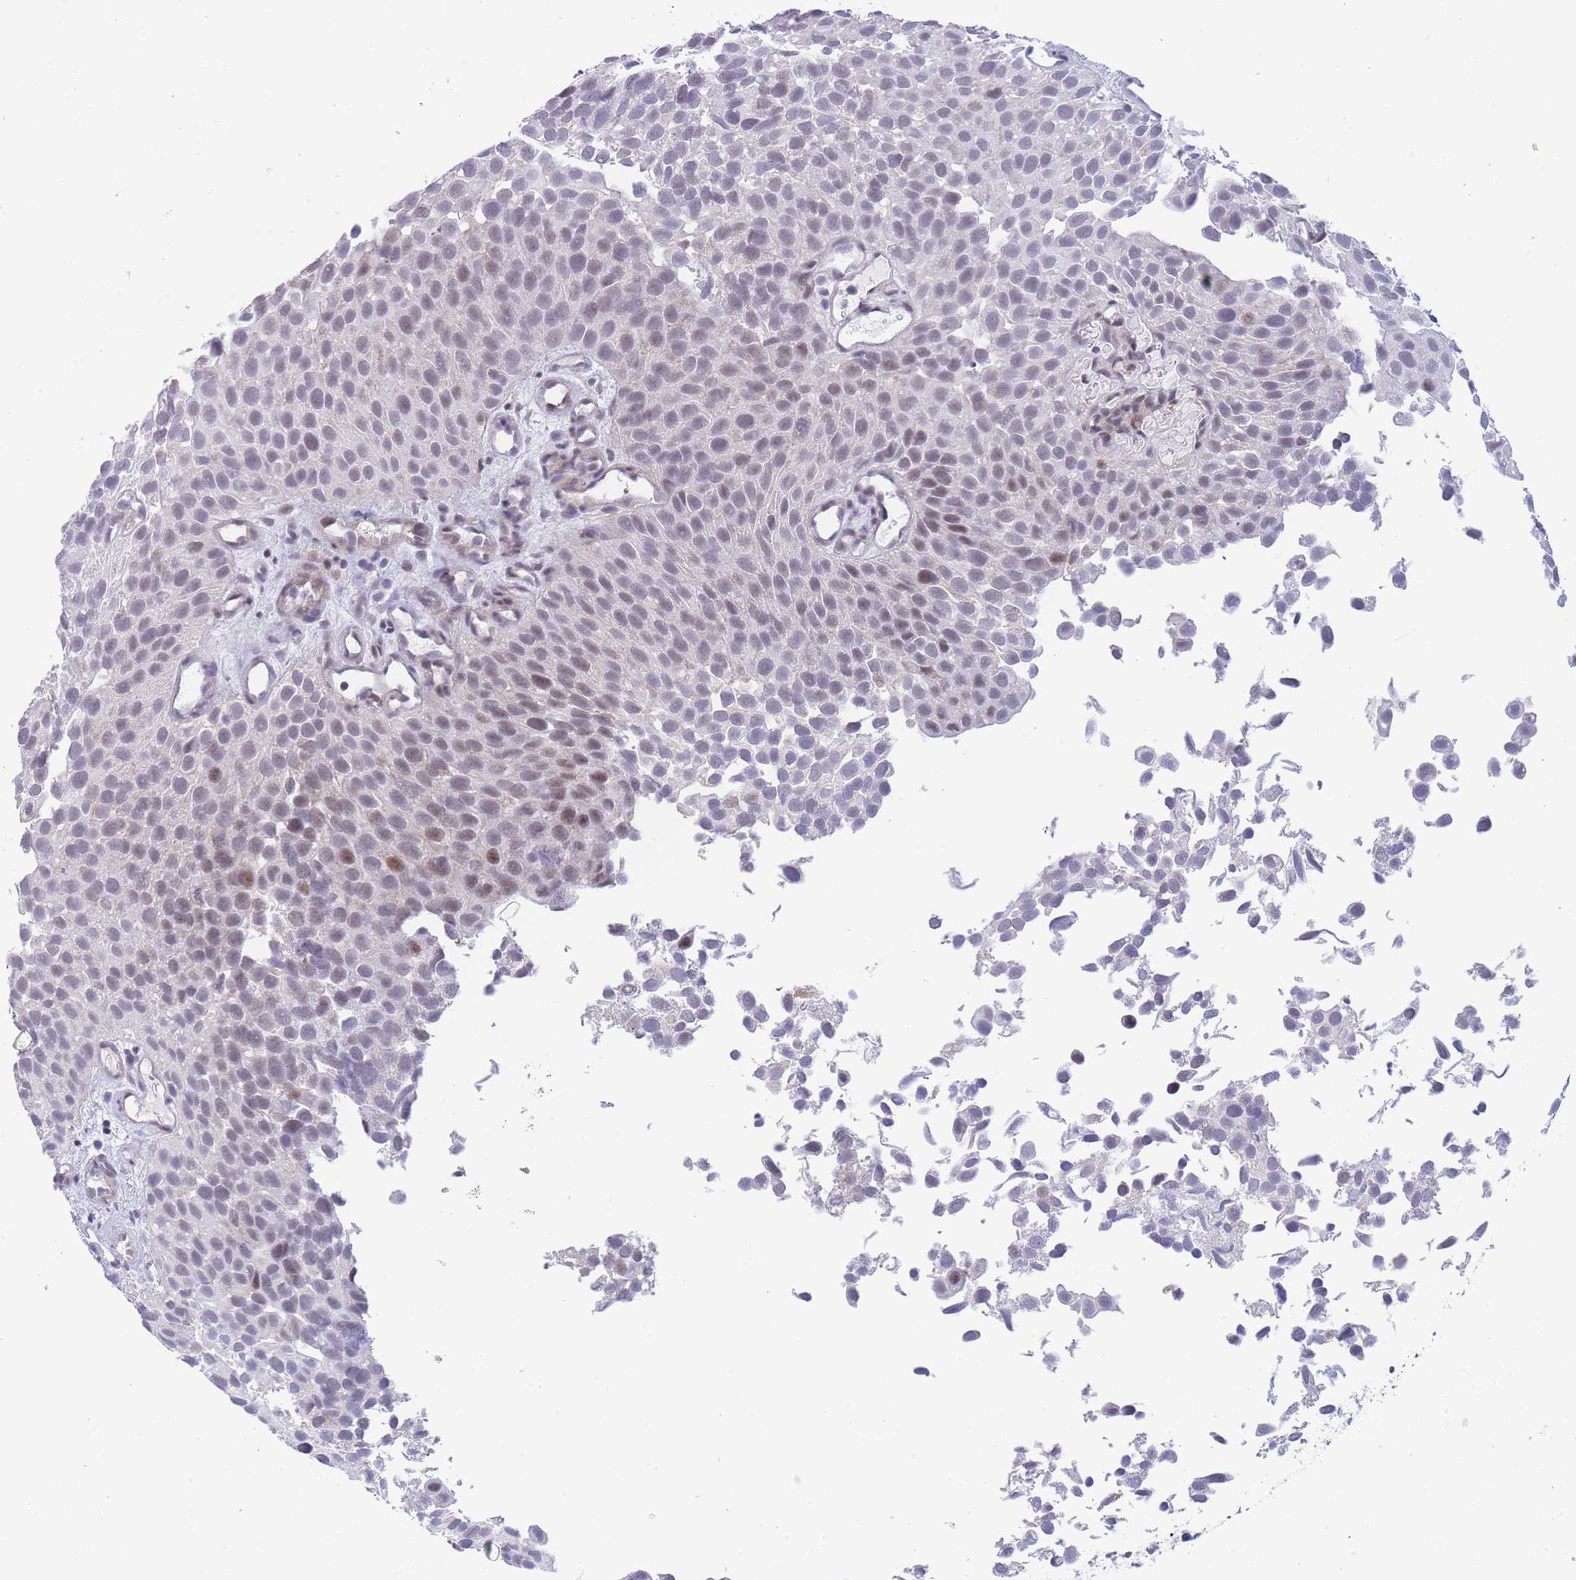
{"staining": {"intensity": "moderate", "quantity": "<25%", "location": "nuclear"}, "tissue": "urothelial cancer", "cell_type": "Tumor cells", "image_type": "cancer", "snomed": [{"axis": "morphology", "description": "Urothelial carcinoma, Low grade"}, {"axis": "topography", "description": "Urinary bladder"}], "caption": "Immunohistochemical staining of urothelial cancer displays low levels of moderate nuclear positivity in about <25% of tumor cells.", "gene": "ASAP3", "patient": {"sex": "male", "age": 88}}